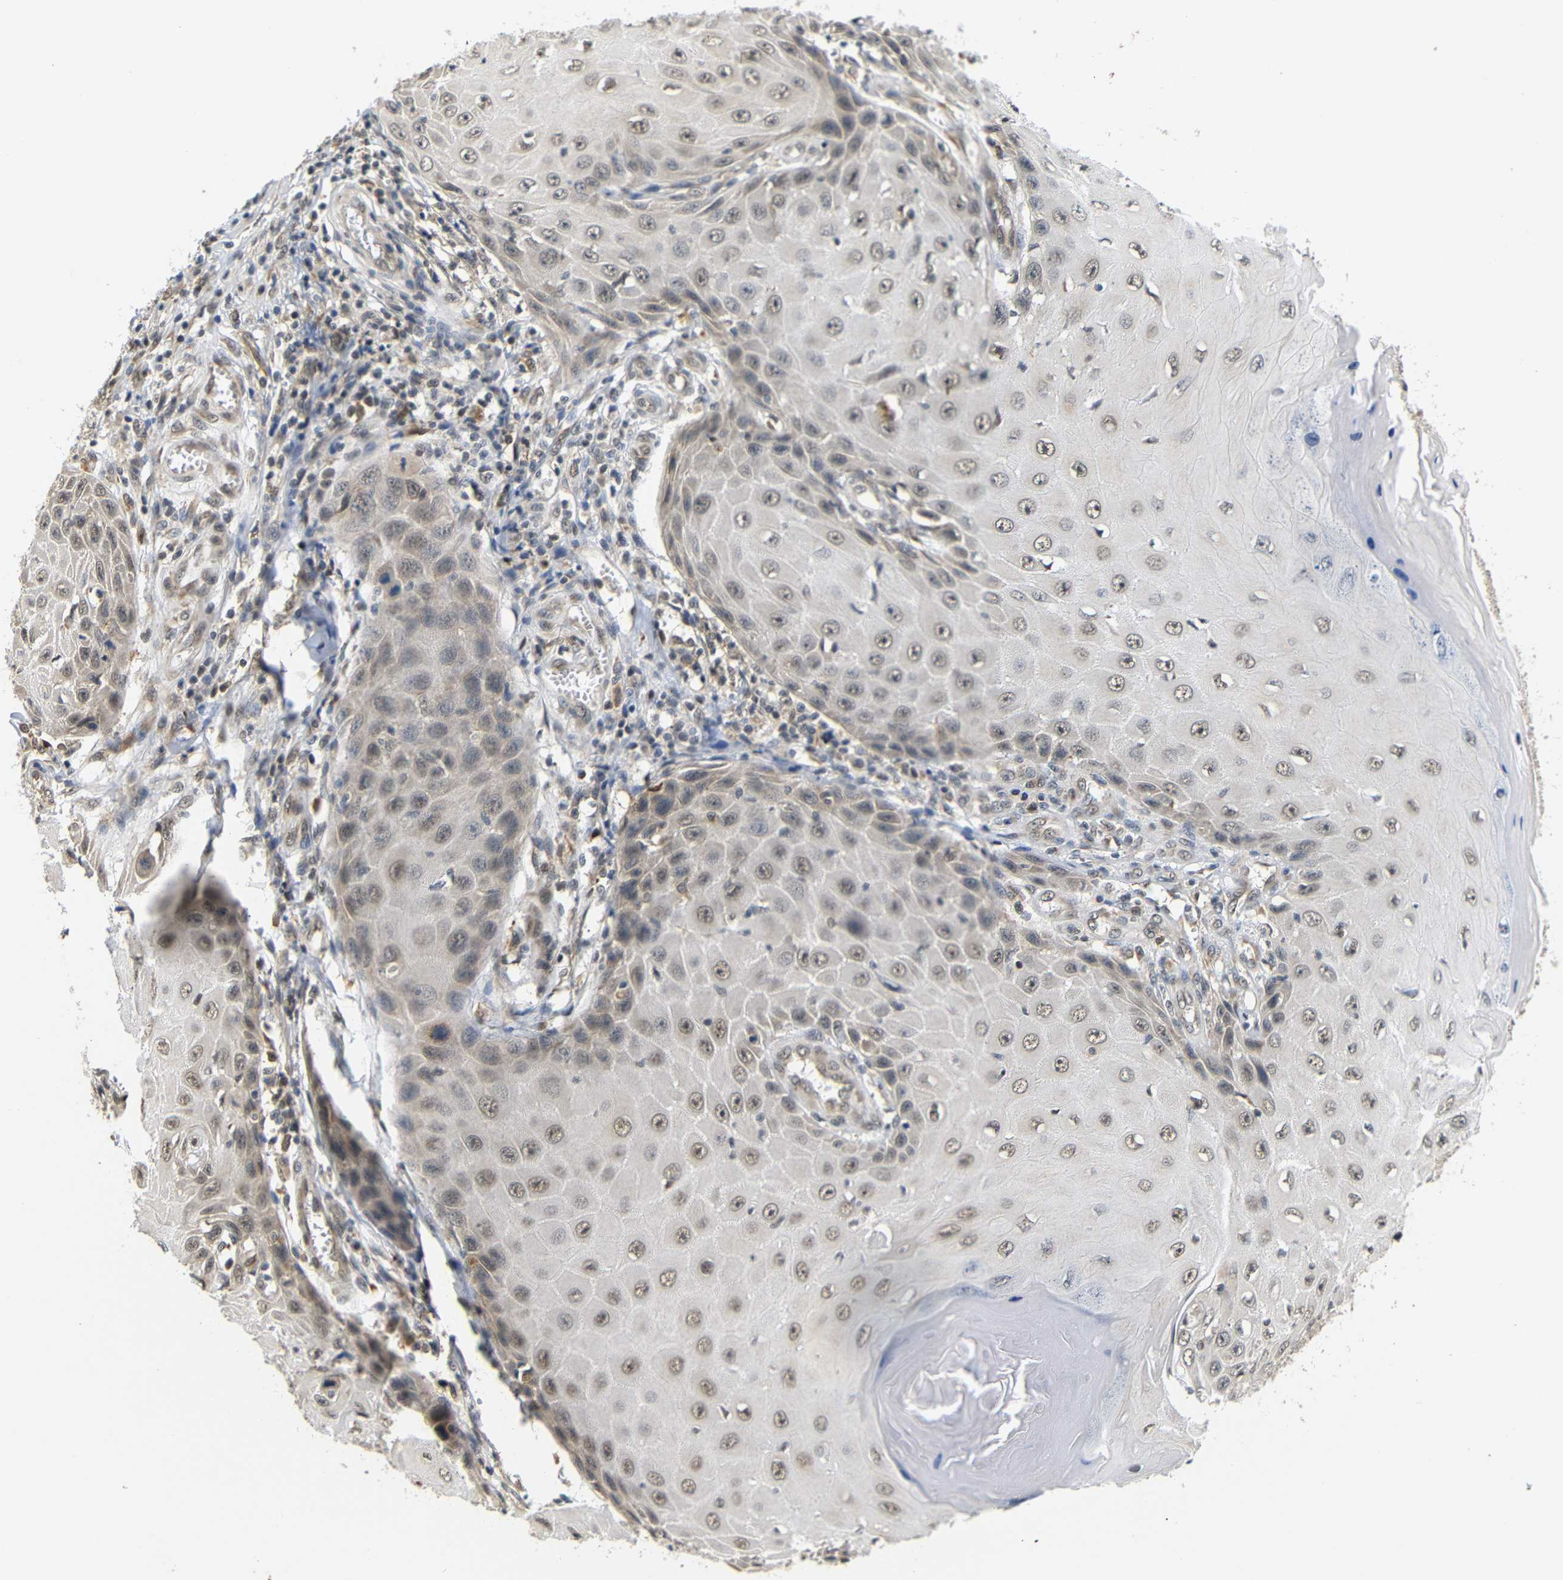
{"staining": {"intensity": "weak", "quantity": ">75%", "location": "cytoplasmic/membranous,nuclear"}, "tissue": "skin cancer", "cell_type": "Tumor cells", "image_type": "cancer", "snomed": [{"axis": "morphology", "description": "Squamous cell carcinoma, NOS"}, {"axis": "topography", "description": "Skin"}], "caption": "There is low levels of weak cytoplasmic/membranous and nuclear positivity in tumor cells of skin squamous cell carcinoma, as demonstrated by immunohistochemical staining (brown color).", "gene": "GJA5", "patient": {"sex": "female", "age": 73}}